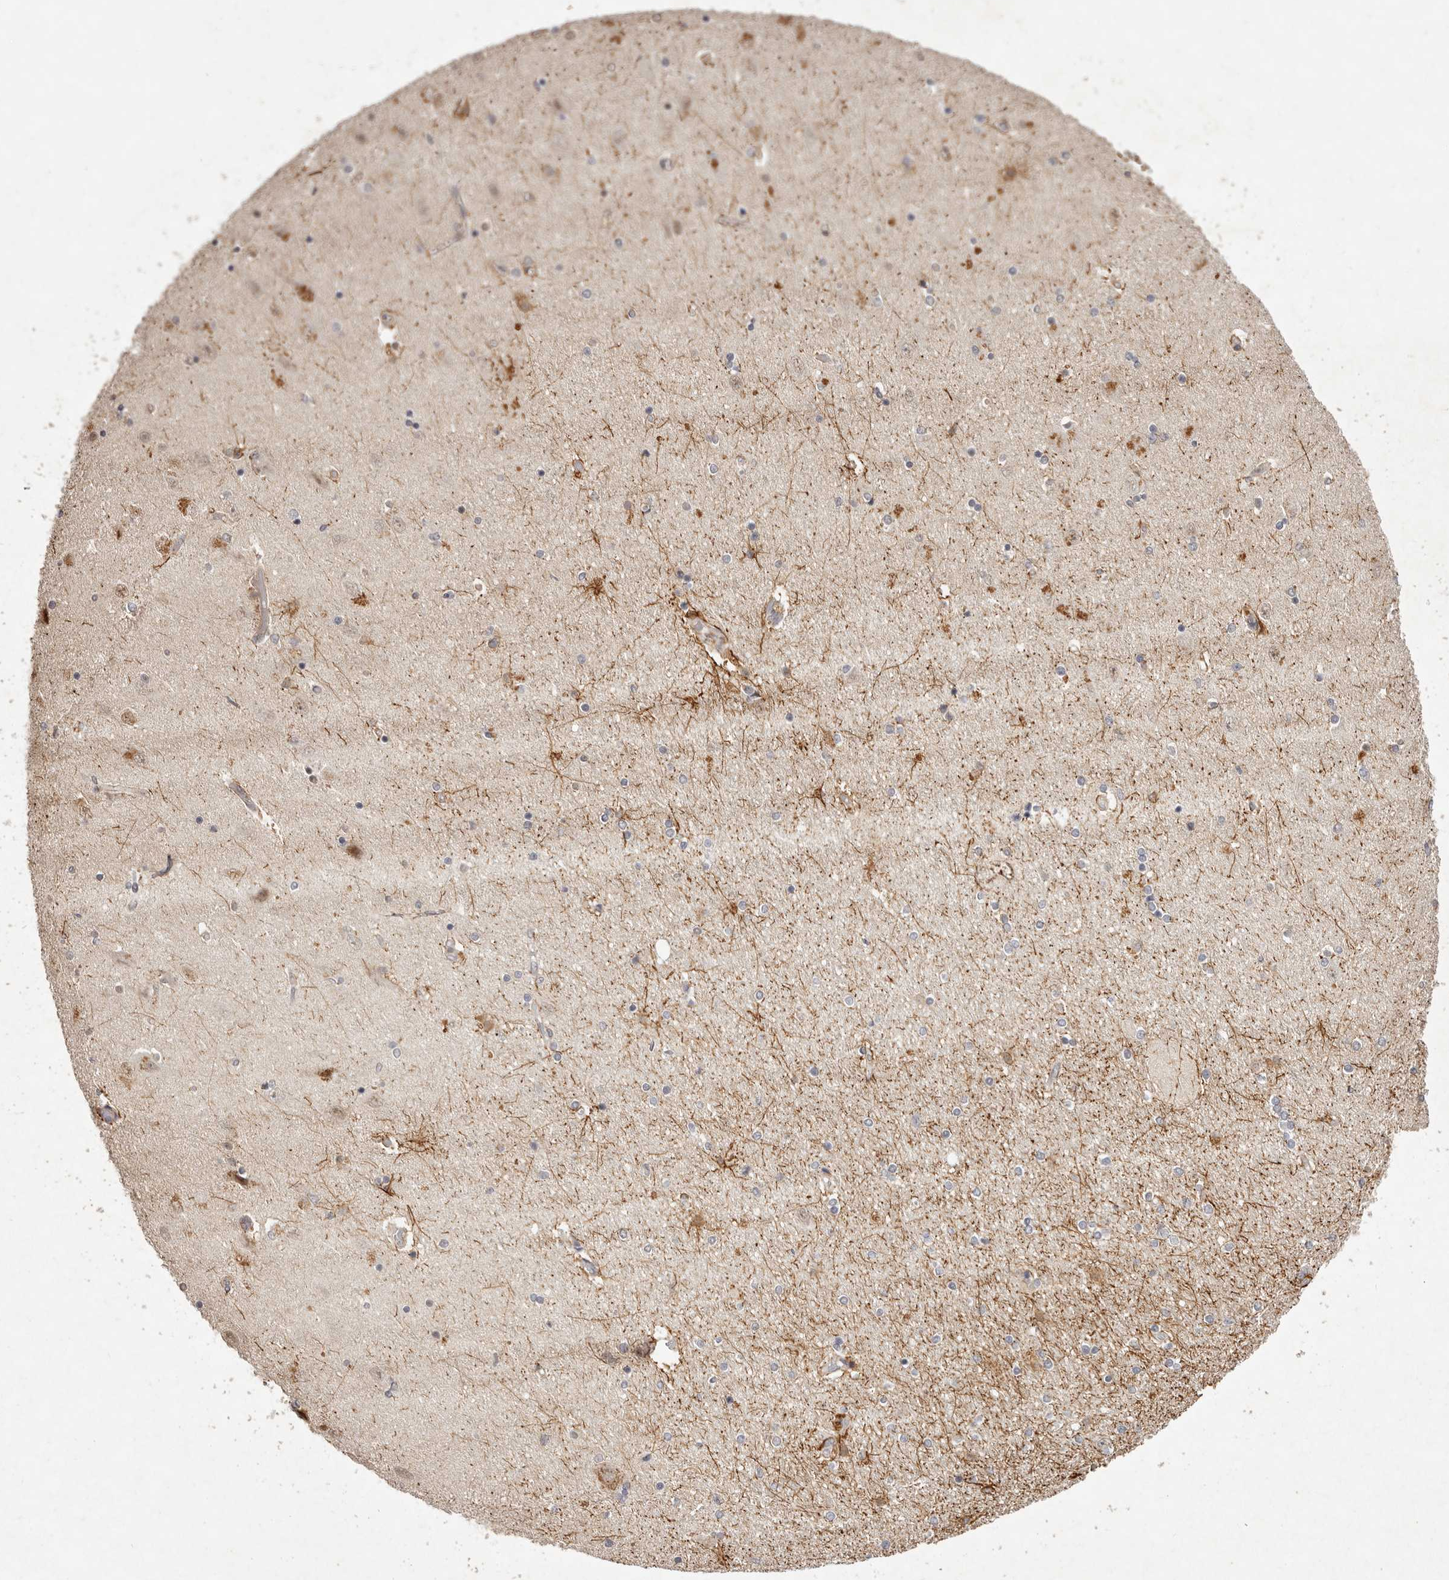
{"staining": {"intensity": "strong", "quantity": "25%-75%", "location": "cytoplasmic/membranous"}, "tissue": "hippocampus", "cell_type": "Glial cells", "image_type": "normal", "snomed": [{"axis": "morphology", "description": "Normal tissue, NOS"}, {"axis": "topography", "description": "Hippocampus"}], "caption": "Immunohistochemistry (IHC) photomicrograph of benign hippocampus stained for a protein (brown), which exhibits high levels of strong cytoplasmic/membranous staining in about 25%-75% of glial cells.", "gene": "BUD31", "patient": {"sex": "female", "age": 54}}